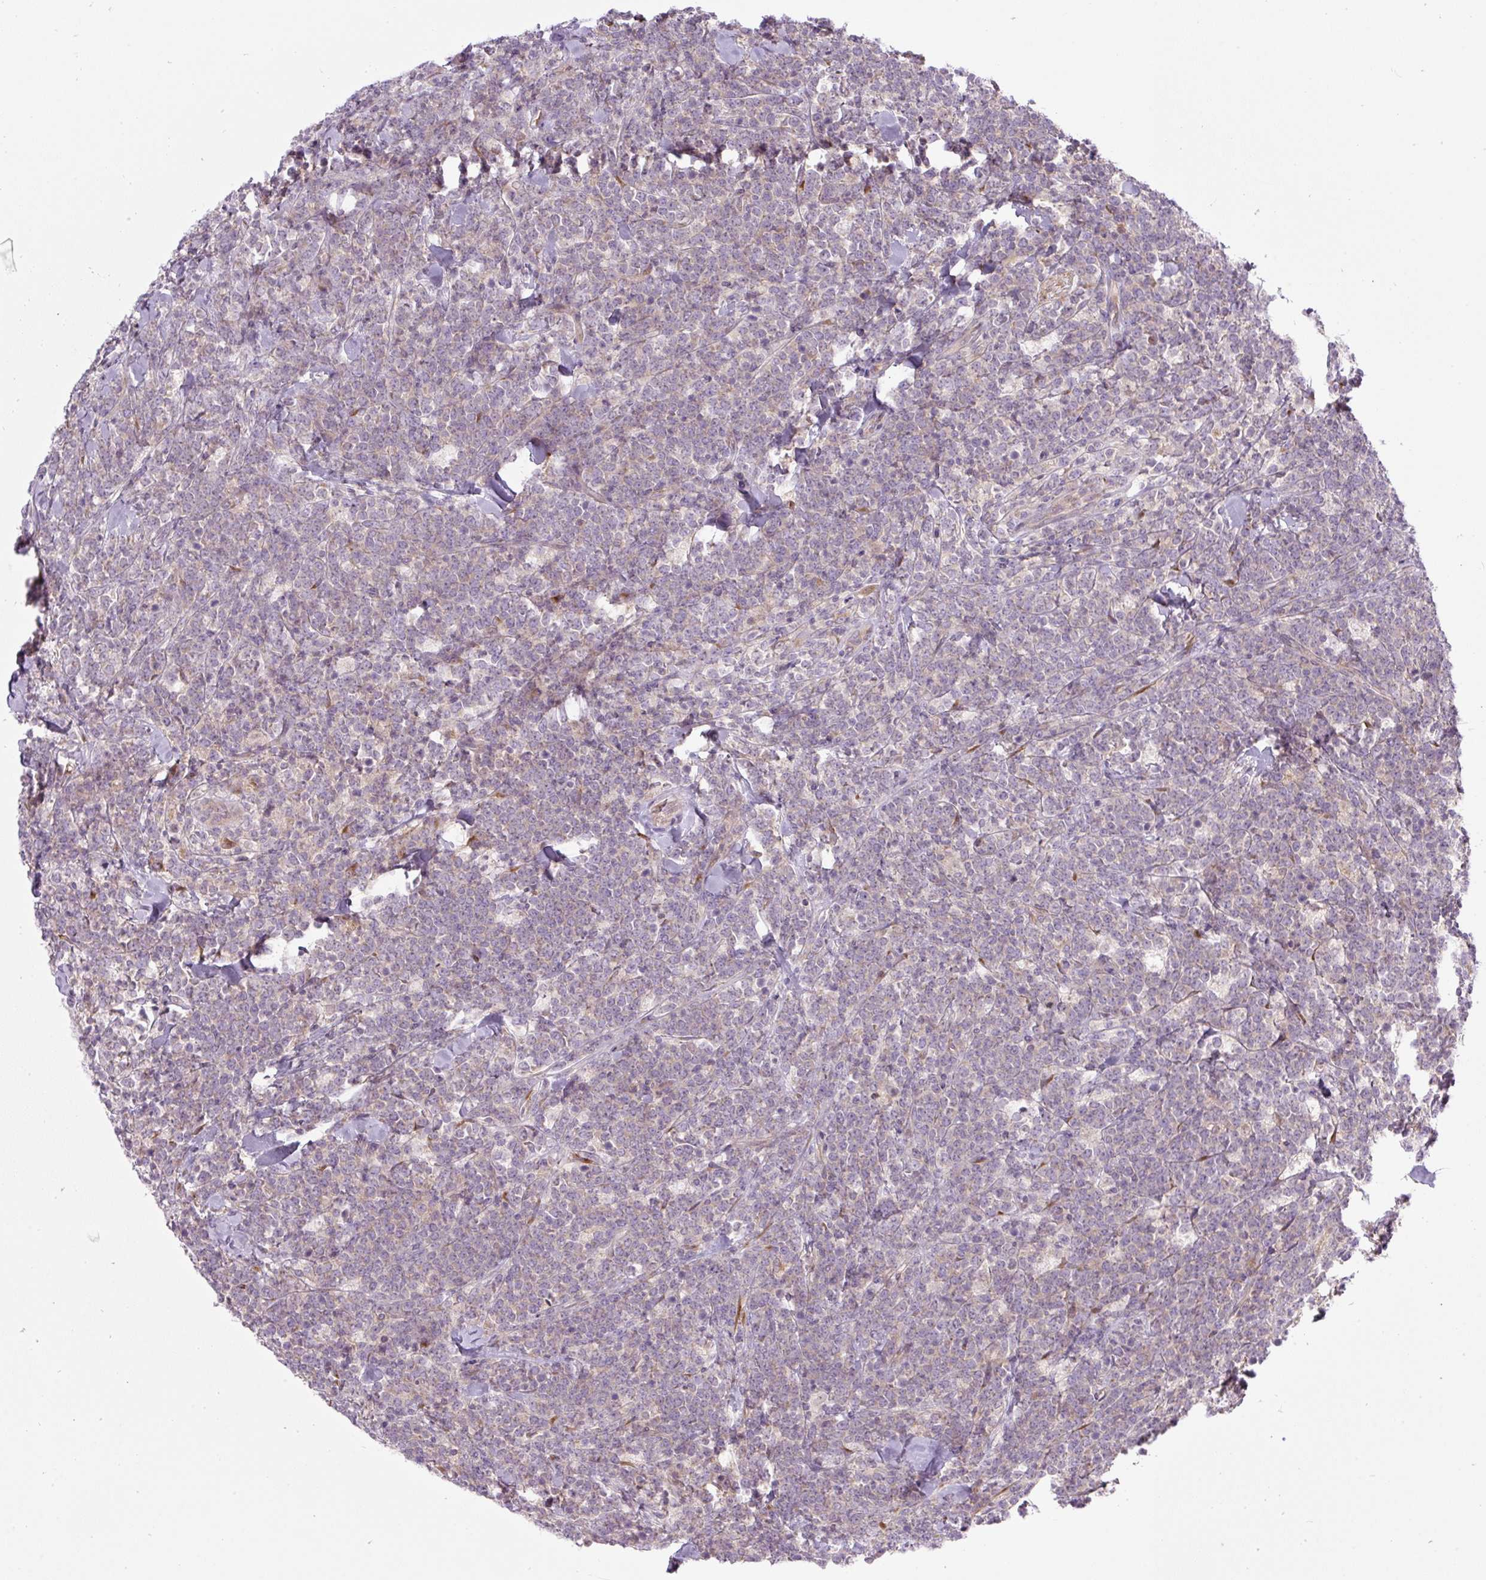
{"staining": {"intensity": "weak", "quantity": "<25%", "location": "cytoplasmic/membranous"}, "tissue": "lymphoma", "cell_type": "Tumor cells", "image_type": "cancer", "snomed": [{"axis": "morphology", "description": "Malignant lymphoma, non-Hodgkin's type, High grade"}, {"axis": "topography", "description": "Small intestine"}, {"axis": "topography", "description": "Colon"}], "caption": "Tumor cells show no significant protein positivity in lymphoma.", "gene": "MLX", "patient": {"sex": "male", "age": 8}}